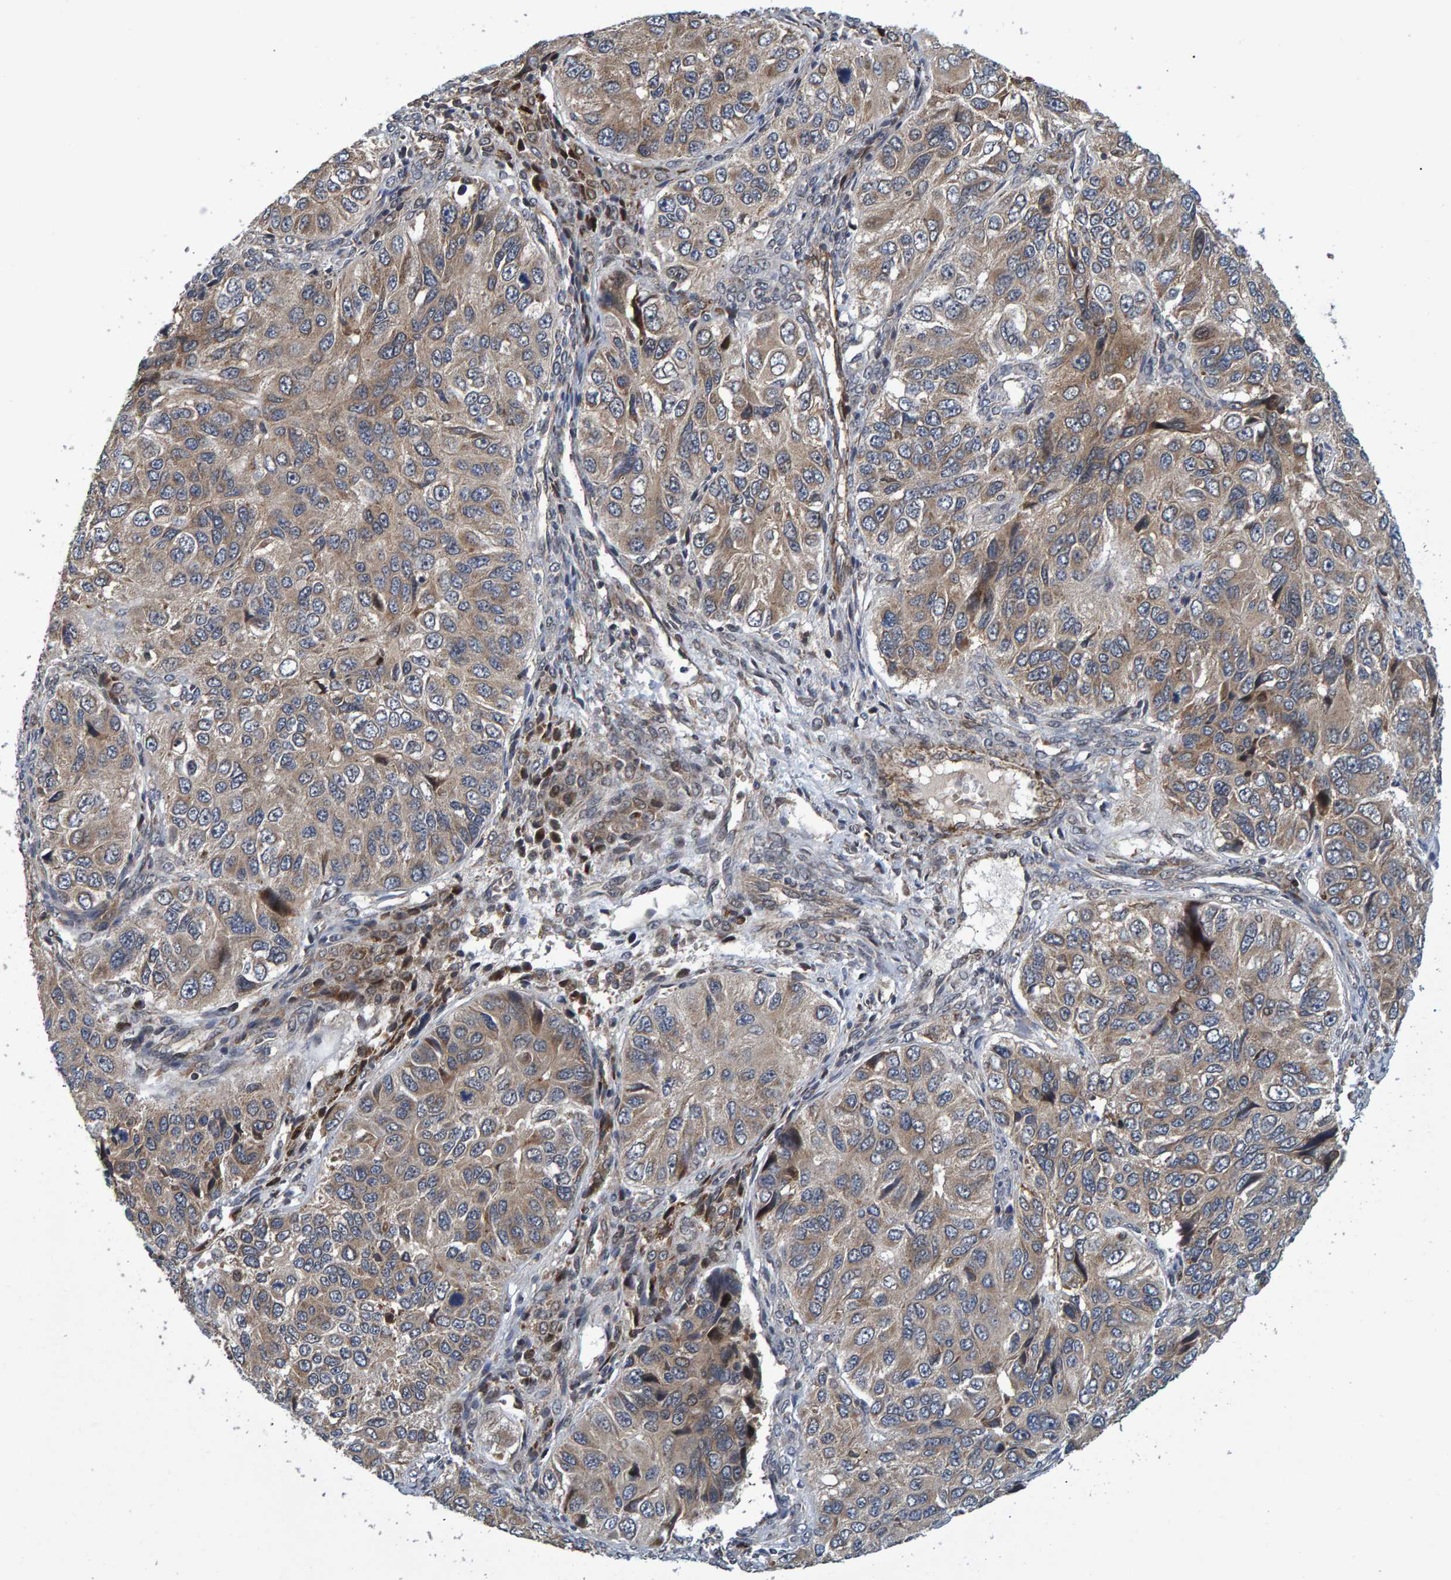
{"staining": {"intensity": "weak", "quantity": ">75%", "location": "cytoplasmic/membranous"}, "tissue": "ovarian cancer", "cell_type": "Tumor cells", "image_type": "cancer", "snomed": [{"axis": "morphology", "description": "Carcinoma, endometroid"}, {"axis": "topography", "description": "Ovary"}], "caption": "Immunohistochemical staining of human ovarian endometroid carcinoma exhibits low levels of weak cytoplasmic/membranous staining in about >75% of tumor cells.", "gene": "ATP6V1H", "patient": {"sex": "female", "age": 51}}